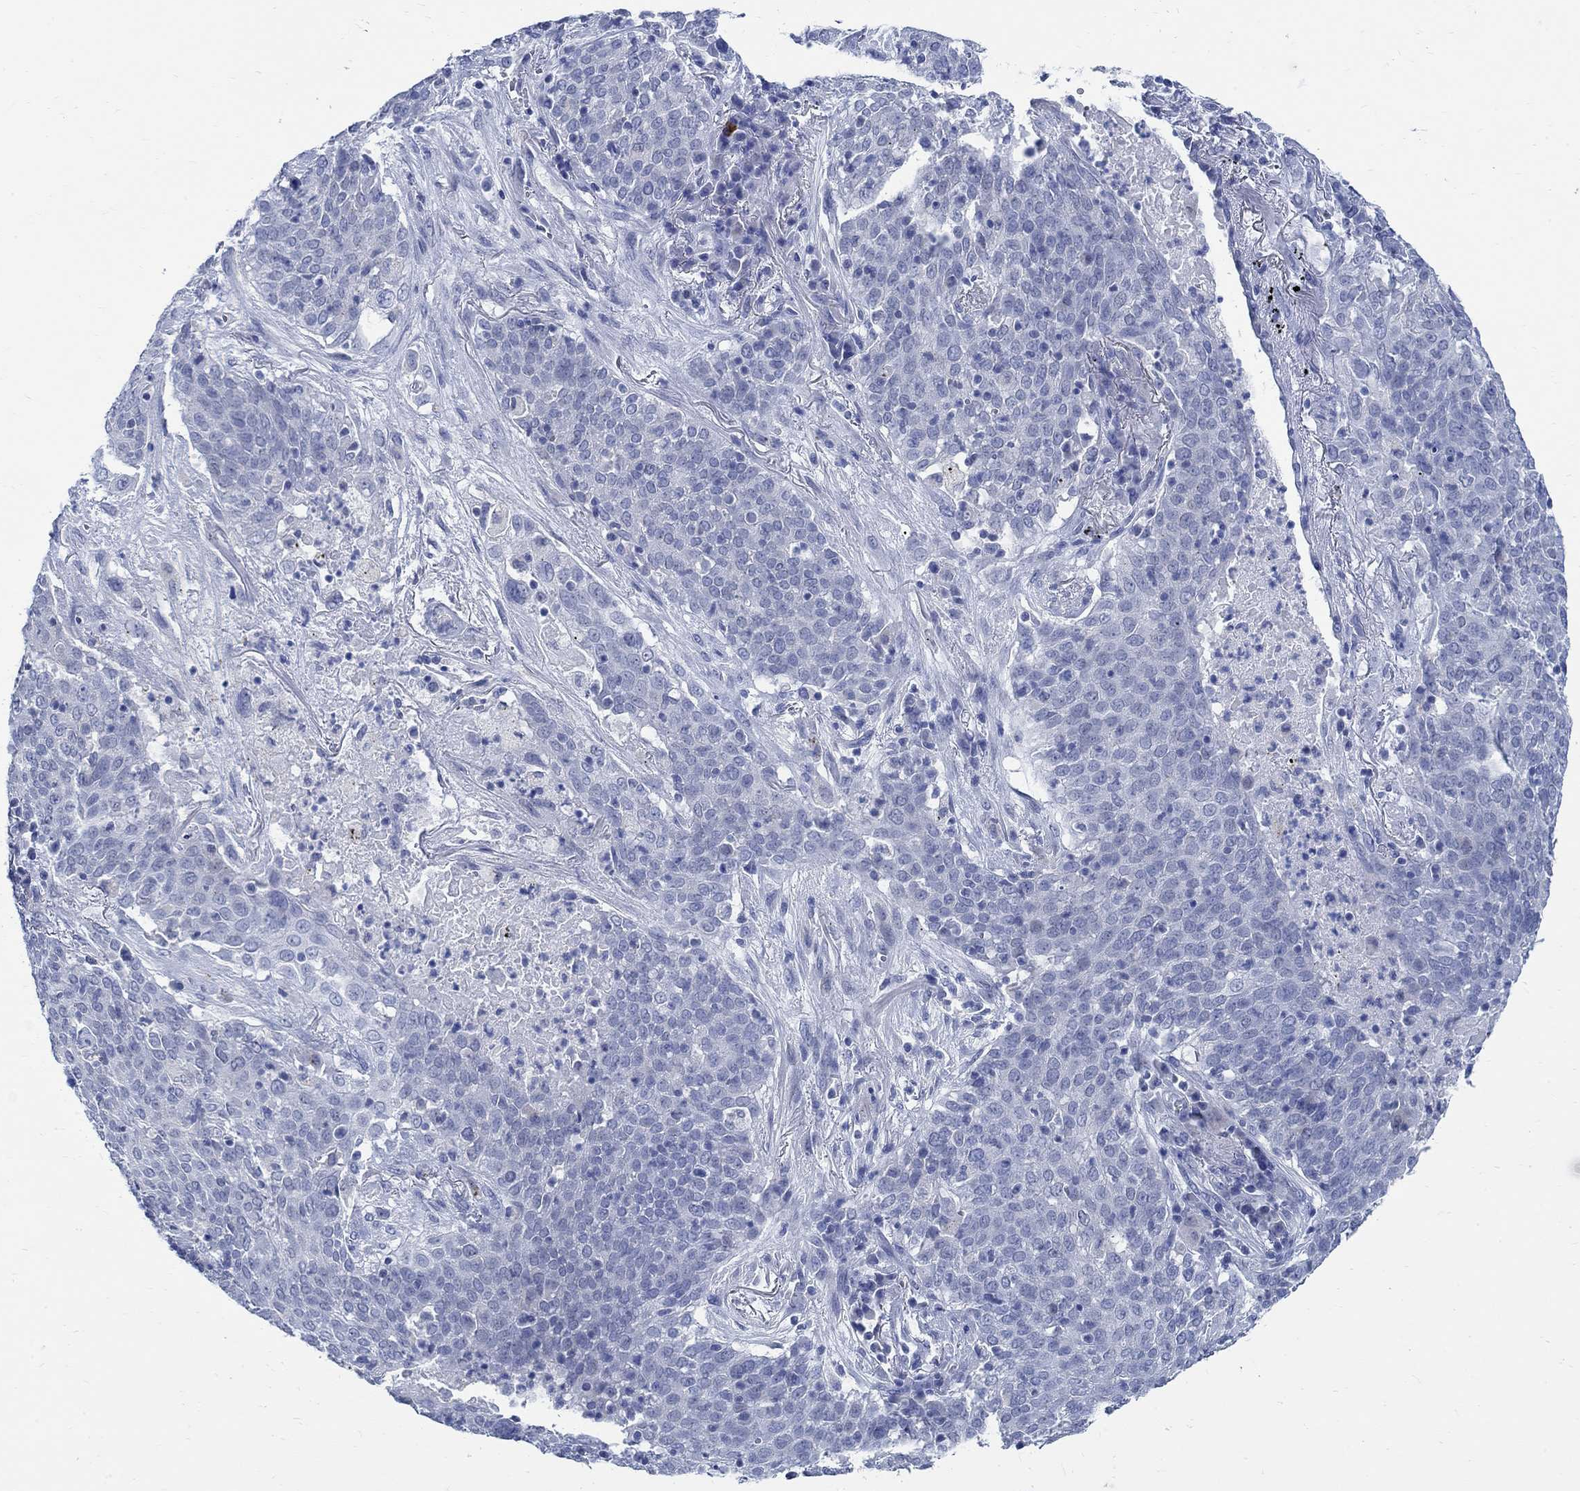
{"staining": {"intensity": "negative", "quantity": "none", "location": "none"}, "tissue": "lung cancer", "cell_type": "Tumor cells", "image_type": "cancer", "snomed": [{"axis": "morphology", "description": "Squamous cell carcinoma, NOS"}, {"axis": "topography", "description": "Lung"}], "caption": "Tumor cells show no significant protein expression in lung cancer (squamous cell carcinoma).", "gene": "CAMK2N1", "patient": {"sex": "male", "age": 82}}